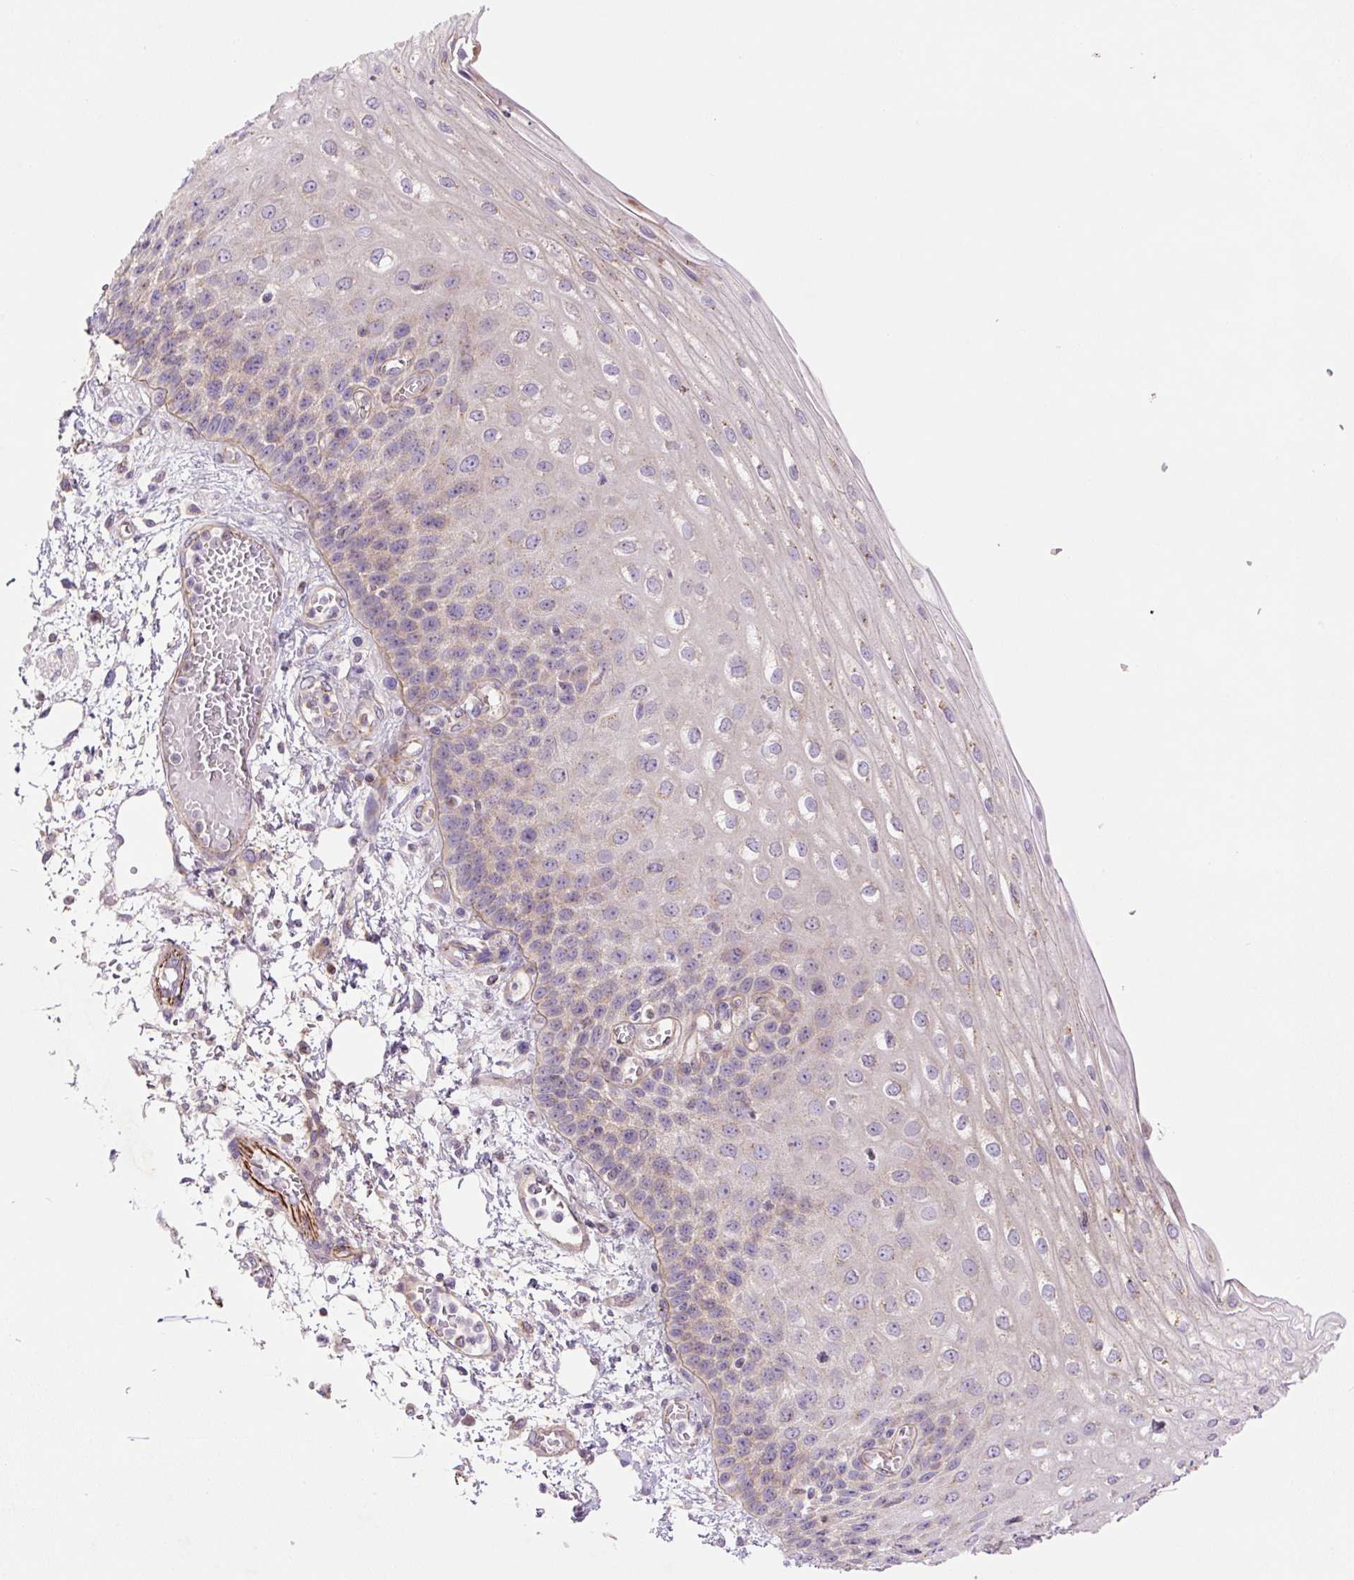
{"staining": {"intensity": "weak", "quantity": "<25%", "location": "cytoplasmic/membranous"}, "tissue": "esophagus", "cell_type": "Squamous epithelial cells", "image_type": "normal", "snomed": [{"axis": "morphology", "description": "Normal tissue, NOS"}, {"axis": "morphology", "description": "Adenocarcinoma, NOS"}, {"axis": "topography", "description": "Esophagus"}], "caption": "Squamous epithelial cells are negative for protein expression in benign human esophagus. (DAB (3,3'-diaminobenzidine) immunohistochemistry (IHC), high magnification).", "gene": "CCNI2", "patient": {"sex": "male", "age": 81}}